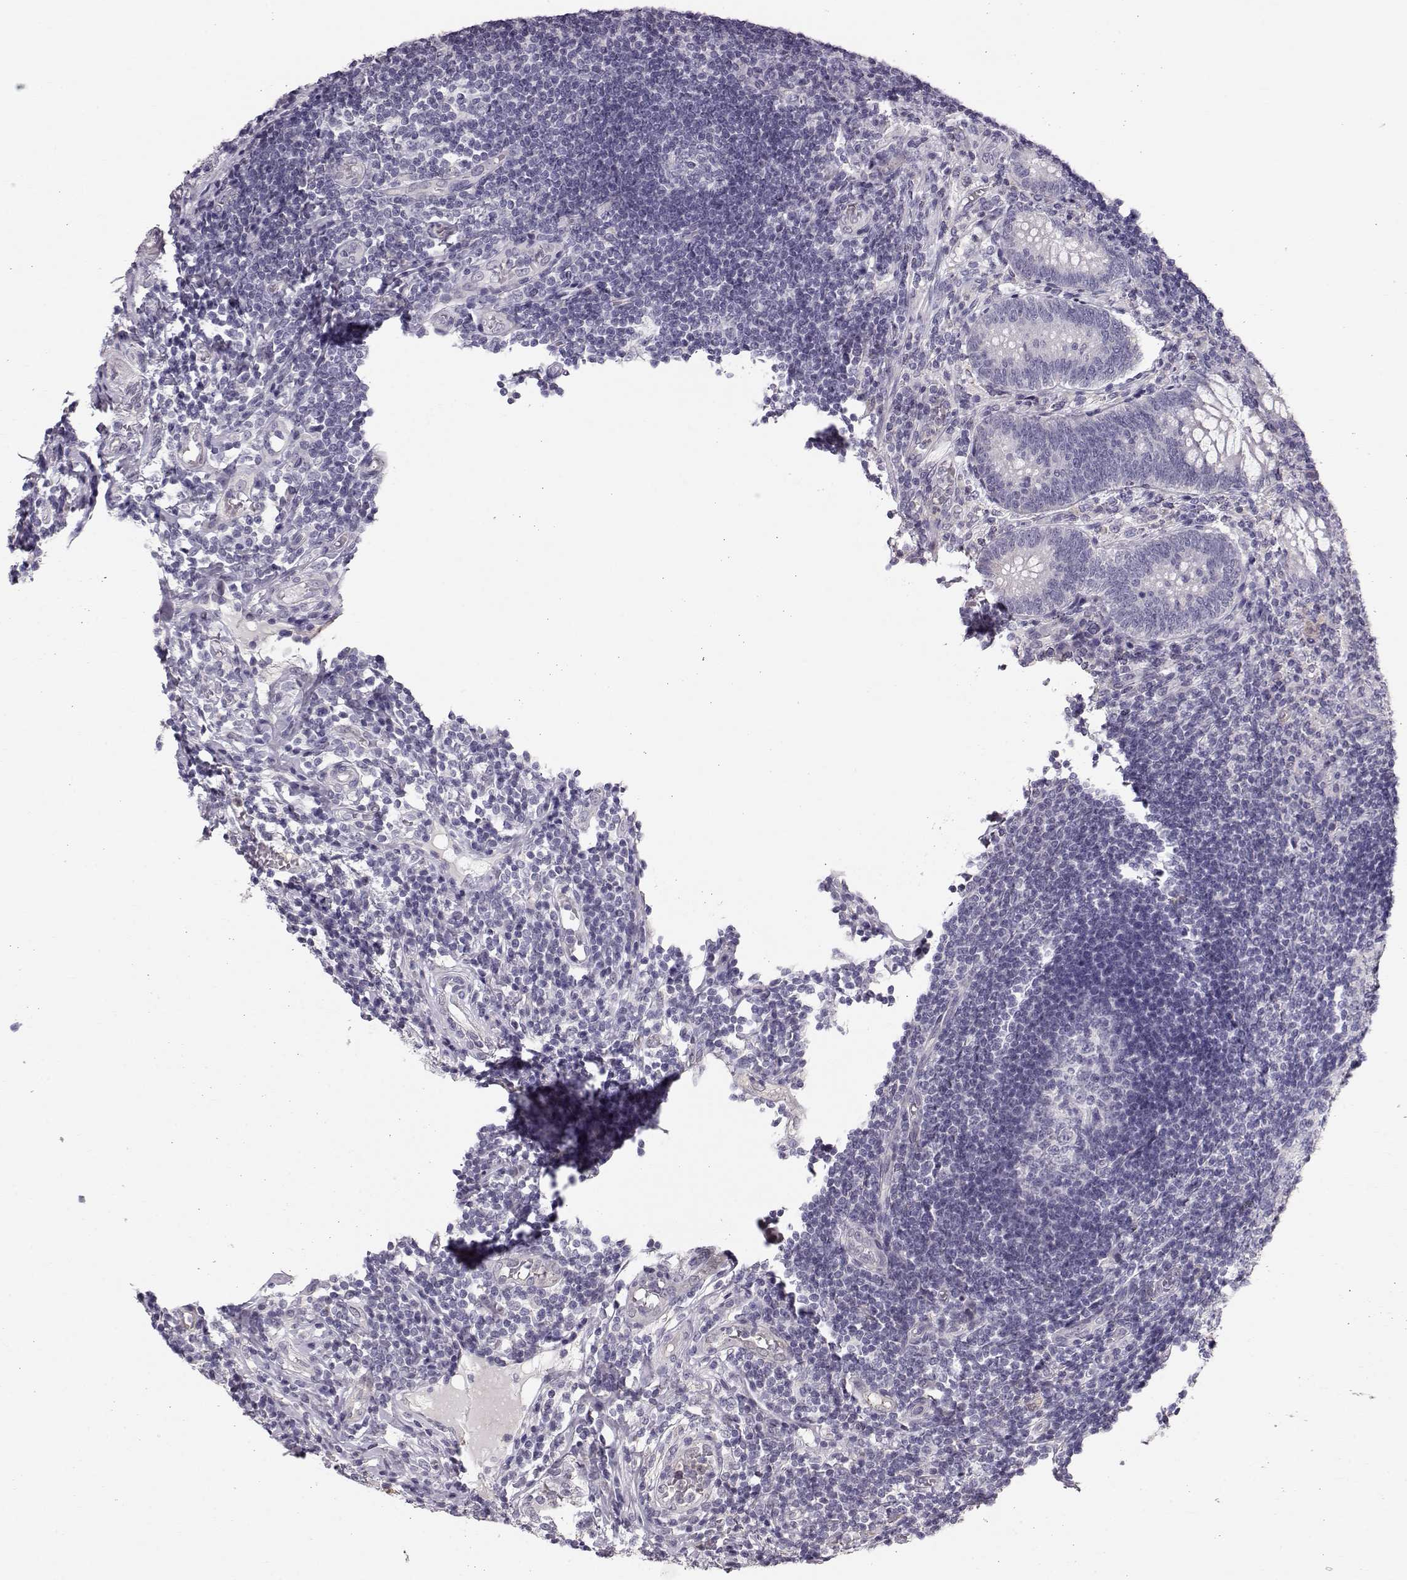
{"staining": {"intensity": "negative", "quantity": "none", "location": "none"}, "tissue": "appendix", "cell_type": "Glandular cells", "image_type": "normal", "snomed": [{"axis": "morphology", "description": "Normal tissue, NOS"}, {"axis": "morphology", "description": "Inflammation, NOS"}, {"axis": "topography", "description": "Appendix"}], "caption": "An immunohistochemistry micrograph of benign appendix is shown. There is no staining in glandular cells of appendix. Brightfield microscopy of immunohistochemistry stained with DAB (brown) and hematoxylin (blue), captured at high magnification.", "gene": "POU1F1", "patient": {"sex": "male", "age": 16}}